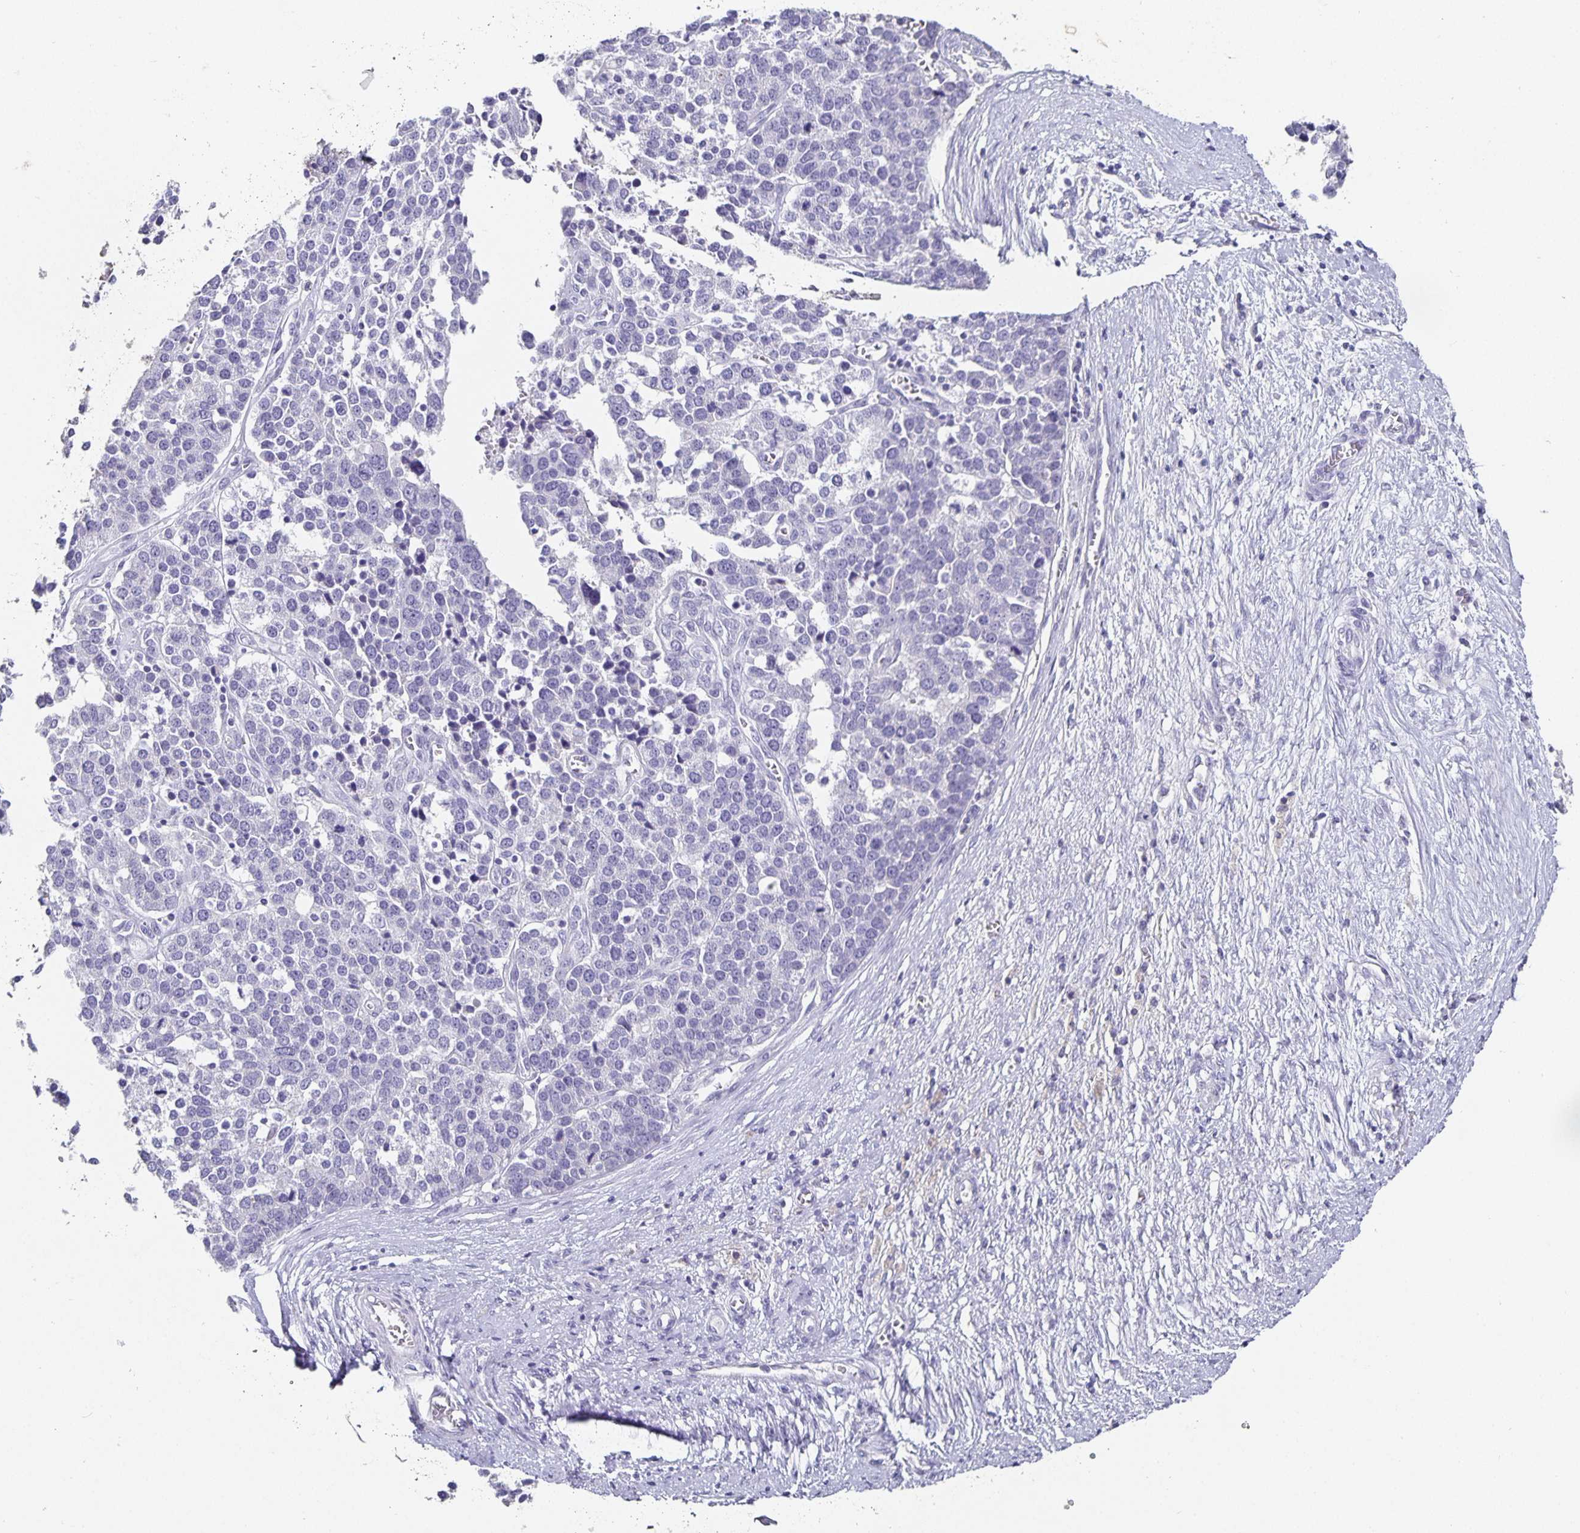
{"staining": {"intensity": "negative", "quantity": "none", "location": "none"}, "tissue": "ovarian cancer", "cell_type": "Tumor cells", "image_type": "cancer", "snomed": [{"axis": "morphology", "description": "Cystadenocarcinoma, serous, NOS"}, {"axis": "topography", "description": "Ovary"}], "caption": "Immunohistochemistry histopathology image of serous cystadenocarcinoma (ovarian) stained for a protein (brown), which exhibits no staining in tumor cells.", "gene": "CHGA", "patient": {"sex": "female", "age": 44}}